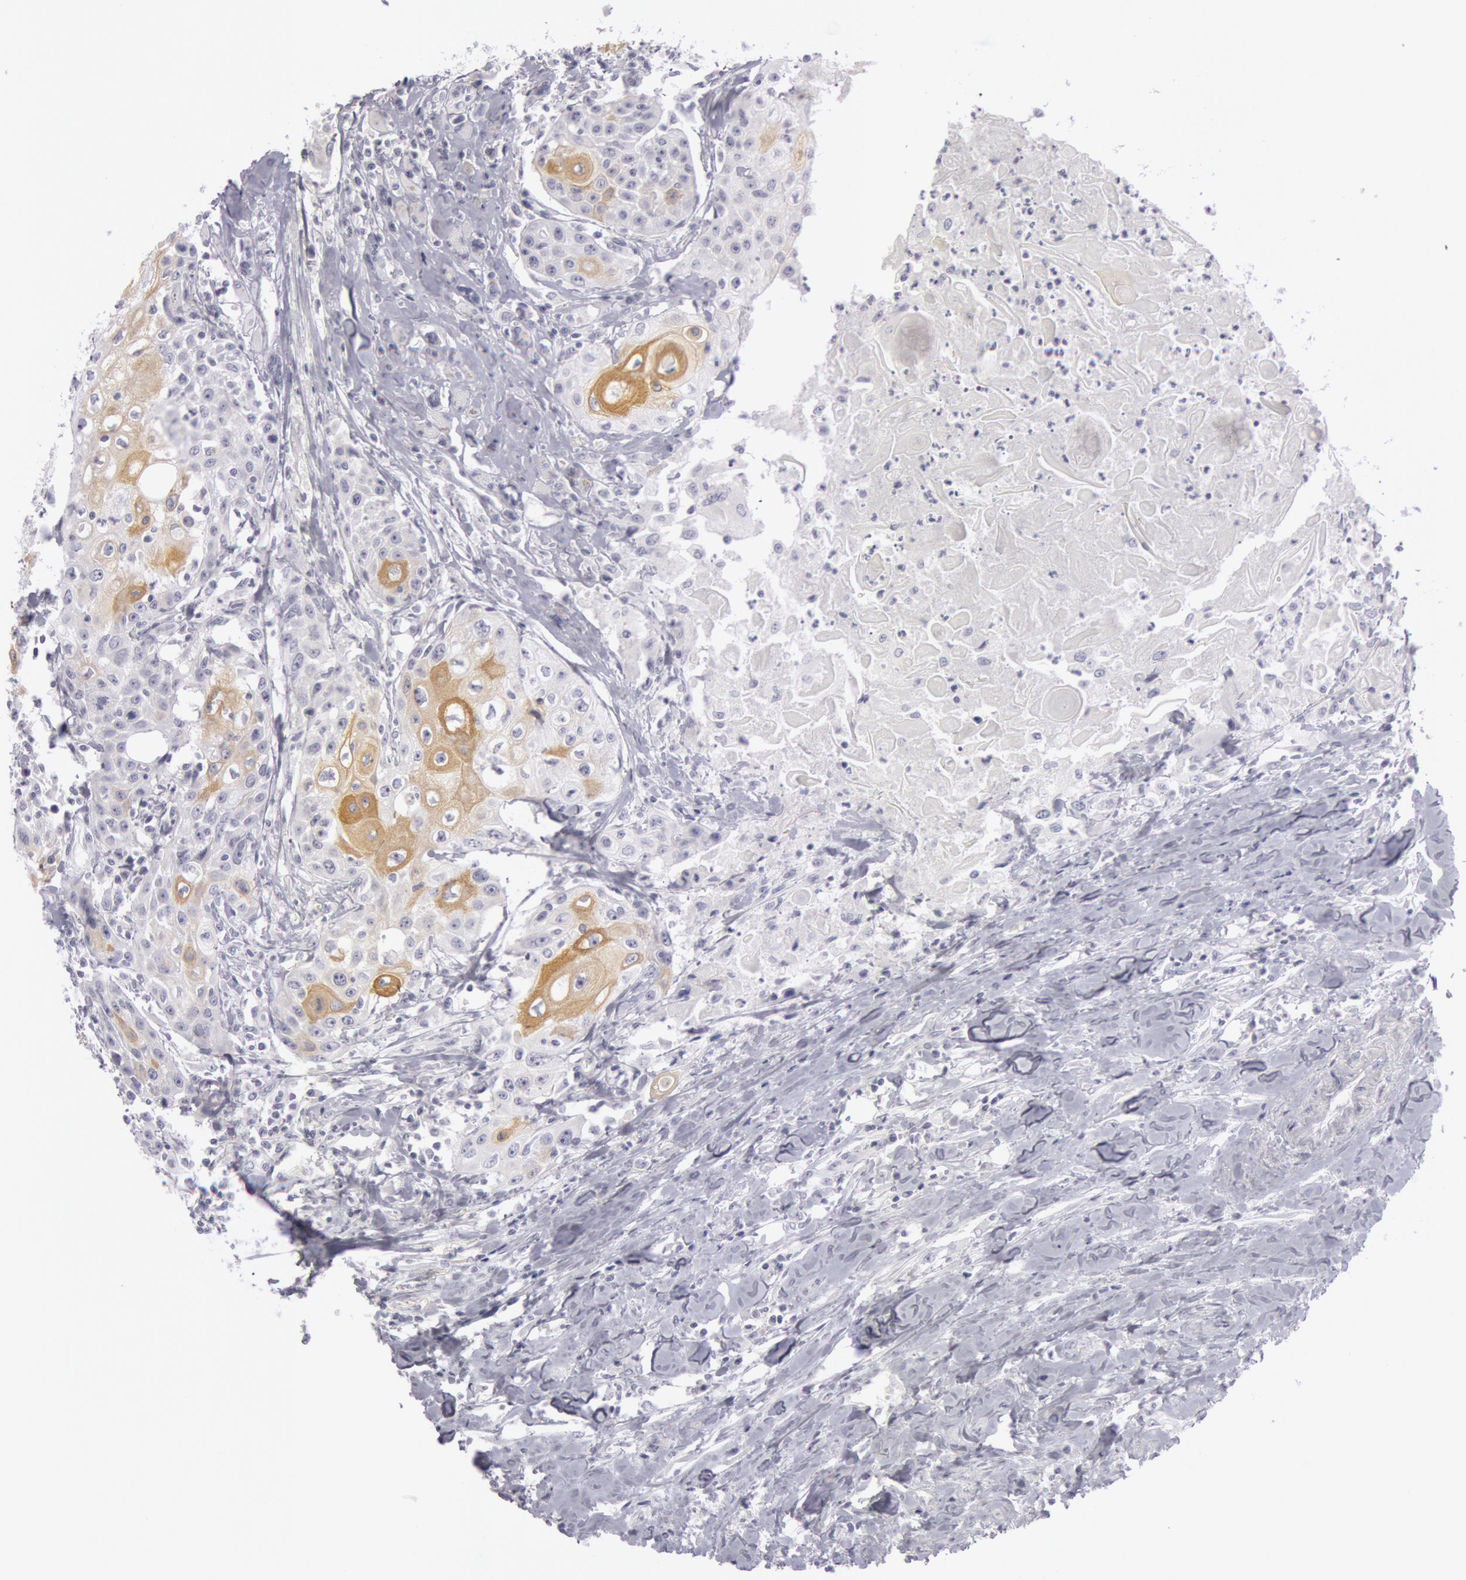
{"staining": {"intensity": "moderate", "quantity": "<25%", "location": "cytoplasmic/membranous"}, "tissue": "head and neck cancer", "cell_type": "Tumor cells", "image_type": "cancer", "snomed": [{"axis": "morphology", "description": "Squamous cell carcinoma, NOS"}, {"axis": "topography", "description": "Oral tissue"}, {"axis": "topography", "description": "Head-Neck"}], "caption": "High-magnification brightfield microscopy of squamous cell carcinoma (head and neck) stained with DAB (3,3'-diaminobenzidine) (brown) and counterstained with hematoxylin (blue). tumor cells exhibit moderate cytoplasmic/membranous expression is appreciated in approximately<25% of cells. The protein of interest is shown in brown color, while the nuclei are stained blue.", "gene": "KRT16", "patient": {"sex": "female", "age": 82}}